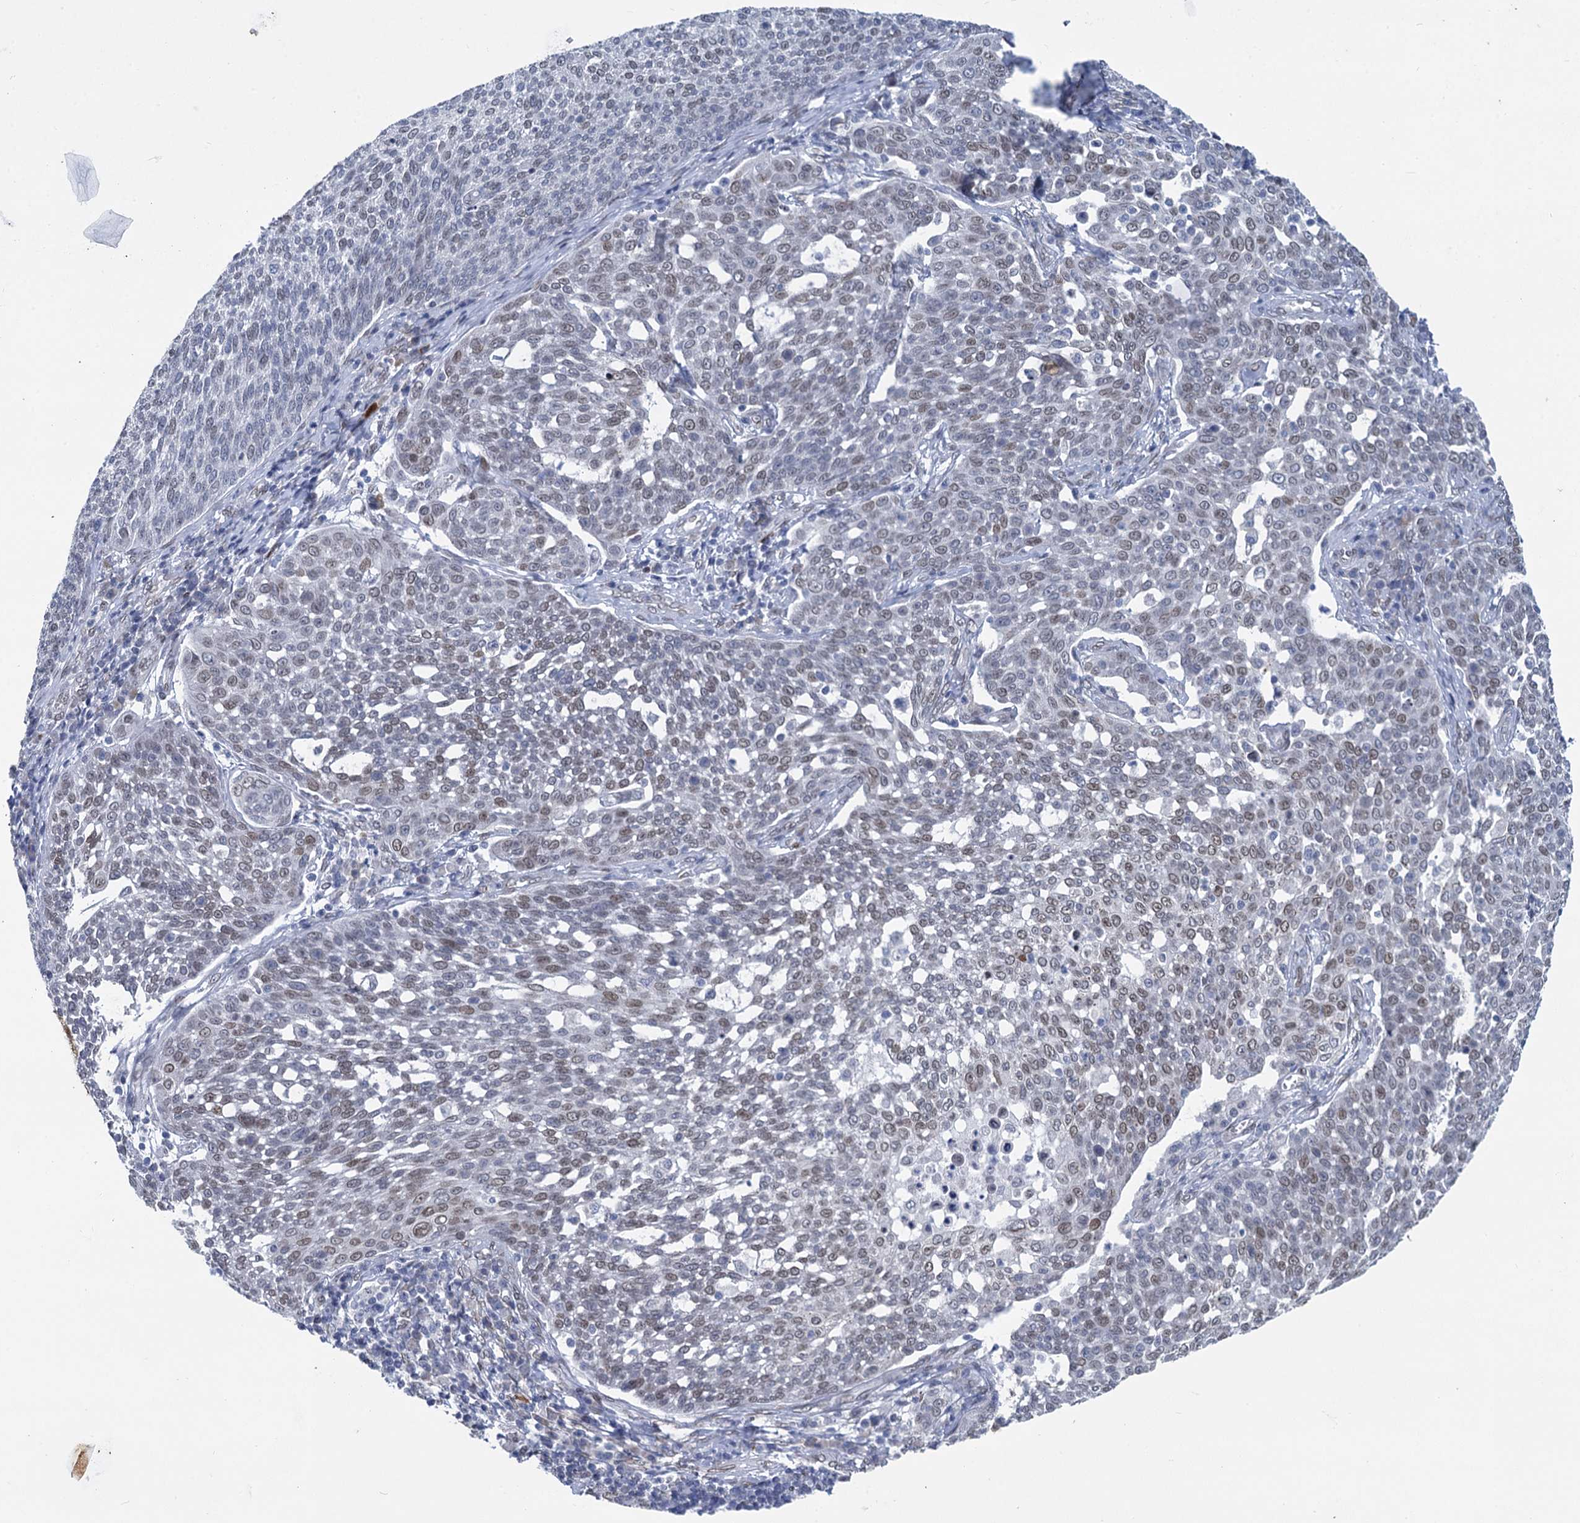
{"staining": {"intensity": "moderate", "quantity": "25%-75%", "location": "nuclear"}, "tissue": "cervical cancer", "cell_type": "Tumor cells", "image_type": "cancer", "snomed": [{"axis": "morphology", "description": "Squamous cell carcinoma, NOS"}, {"axis": "topography", "description": "Cervix"}], "caption": "A brown stain shows moderate nuclear expression of a protein in squamous cell carcinoma (cervical) tumor cells.", "gene": "PRSS35", "patient": {"sex": "female", "age": 34}}